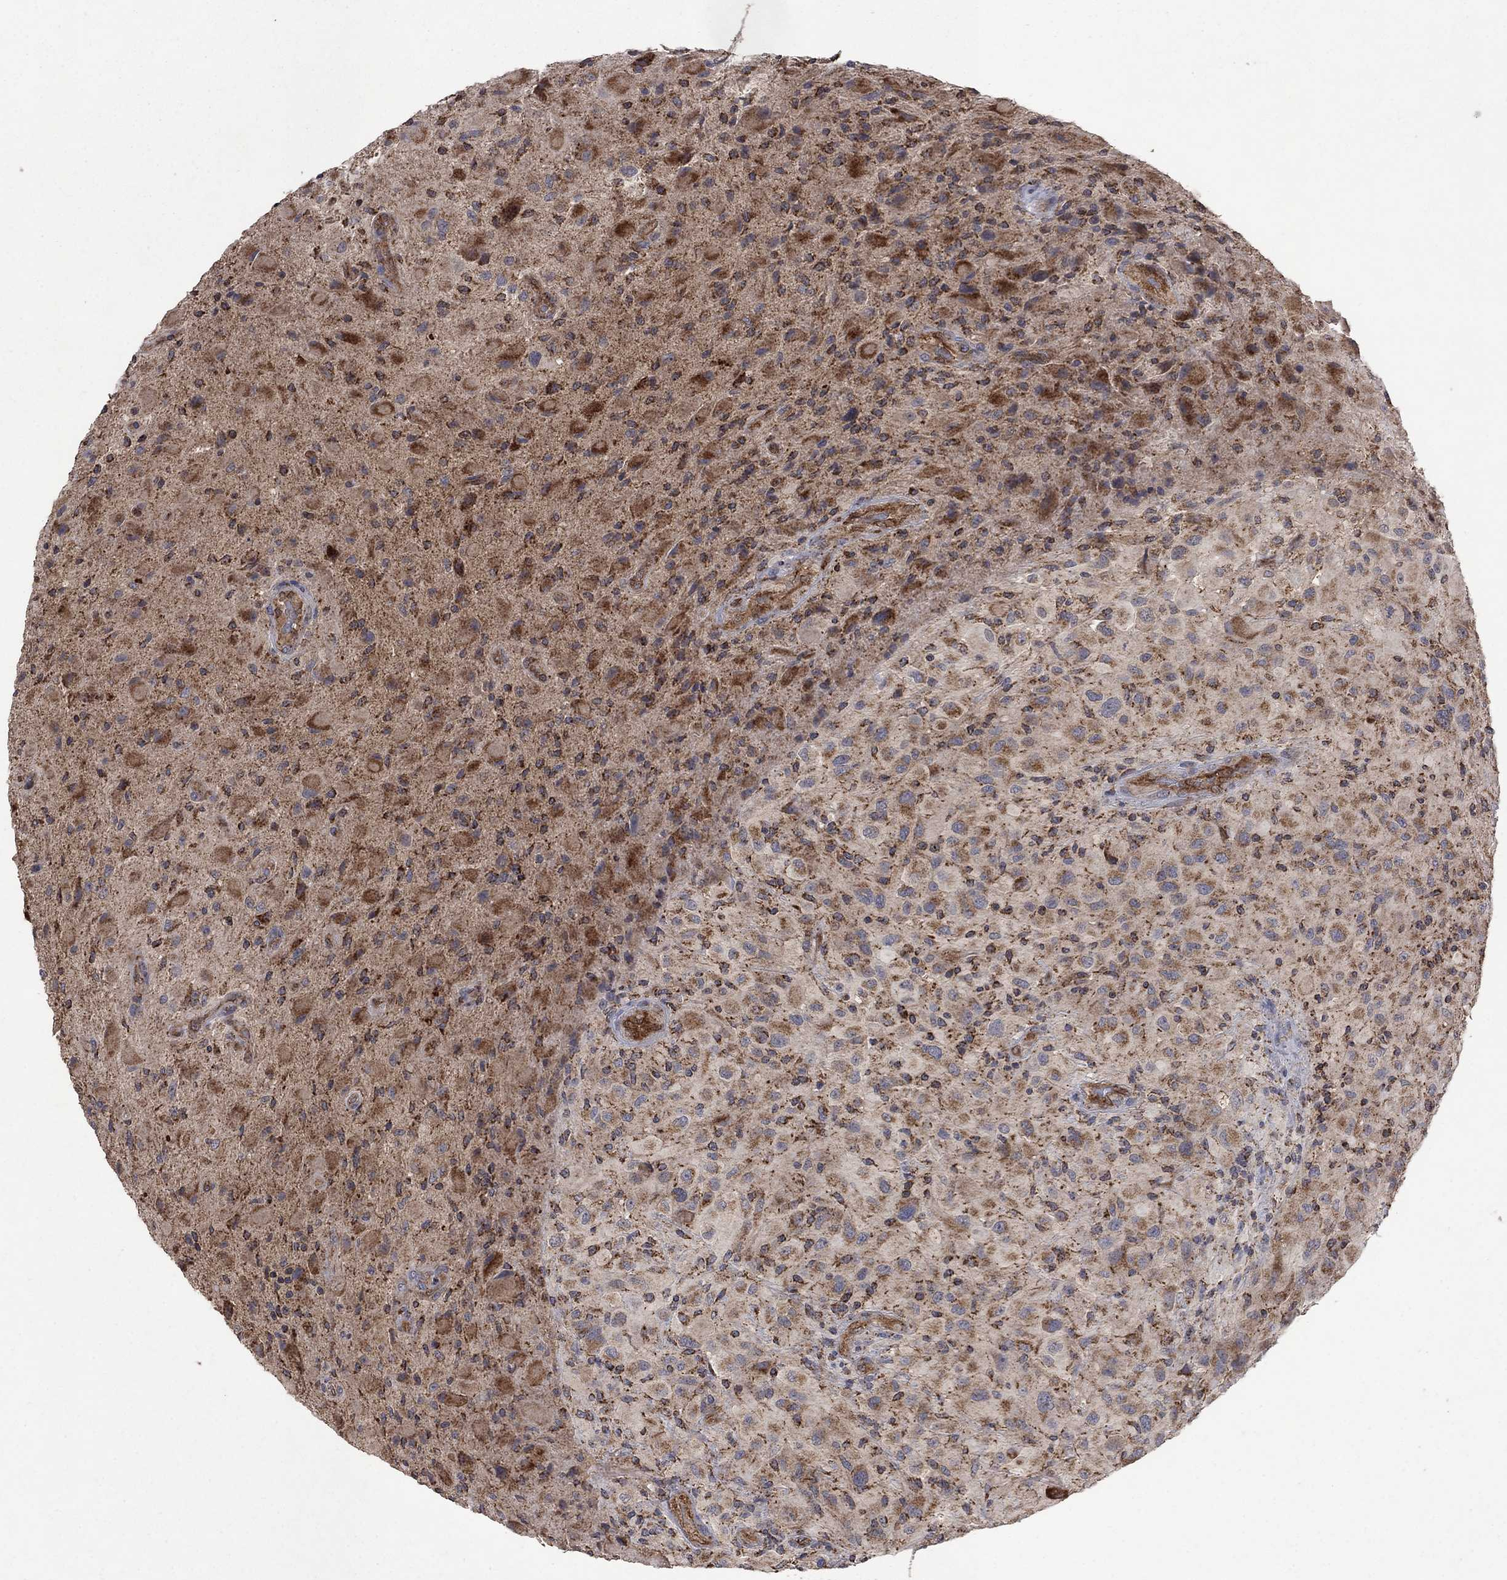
{"staining": {"intensity": "strong", "quantity": "25%-75%", "location": "cytoplasmic/membranous"}, "tissue": "glioma", "cell_type": "Tumor cells", "image_type": "cancer", "snomed": [{"axis": "morphology", "description": "Glioma, malignant, High grade"}, {"axis": "topography", "description": "Cerebral cortex"}], "caption": "Strong cytoplasmic/membranous staining is seen in approximately 25%-75% of tumor cells in high-grade glioma (malignant).", "gene": "DPH1", "patient": {"sex": "male", "age": 35}}